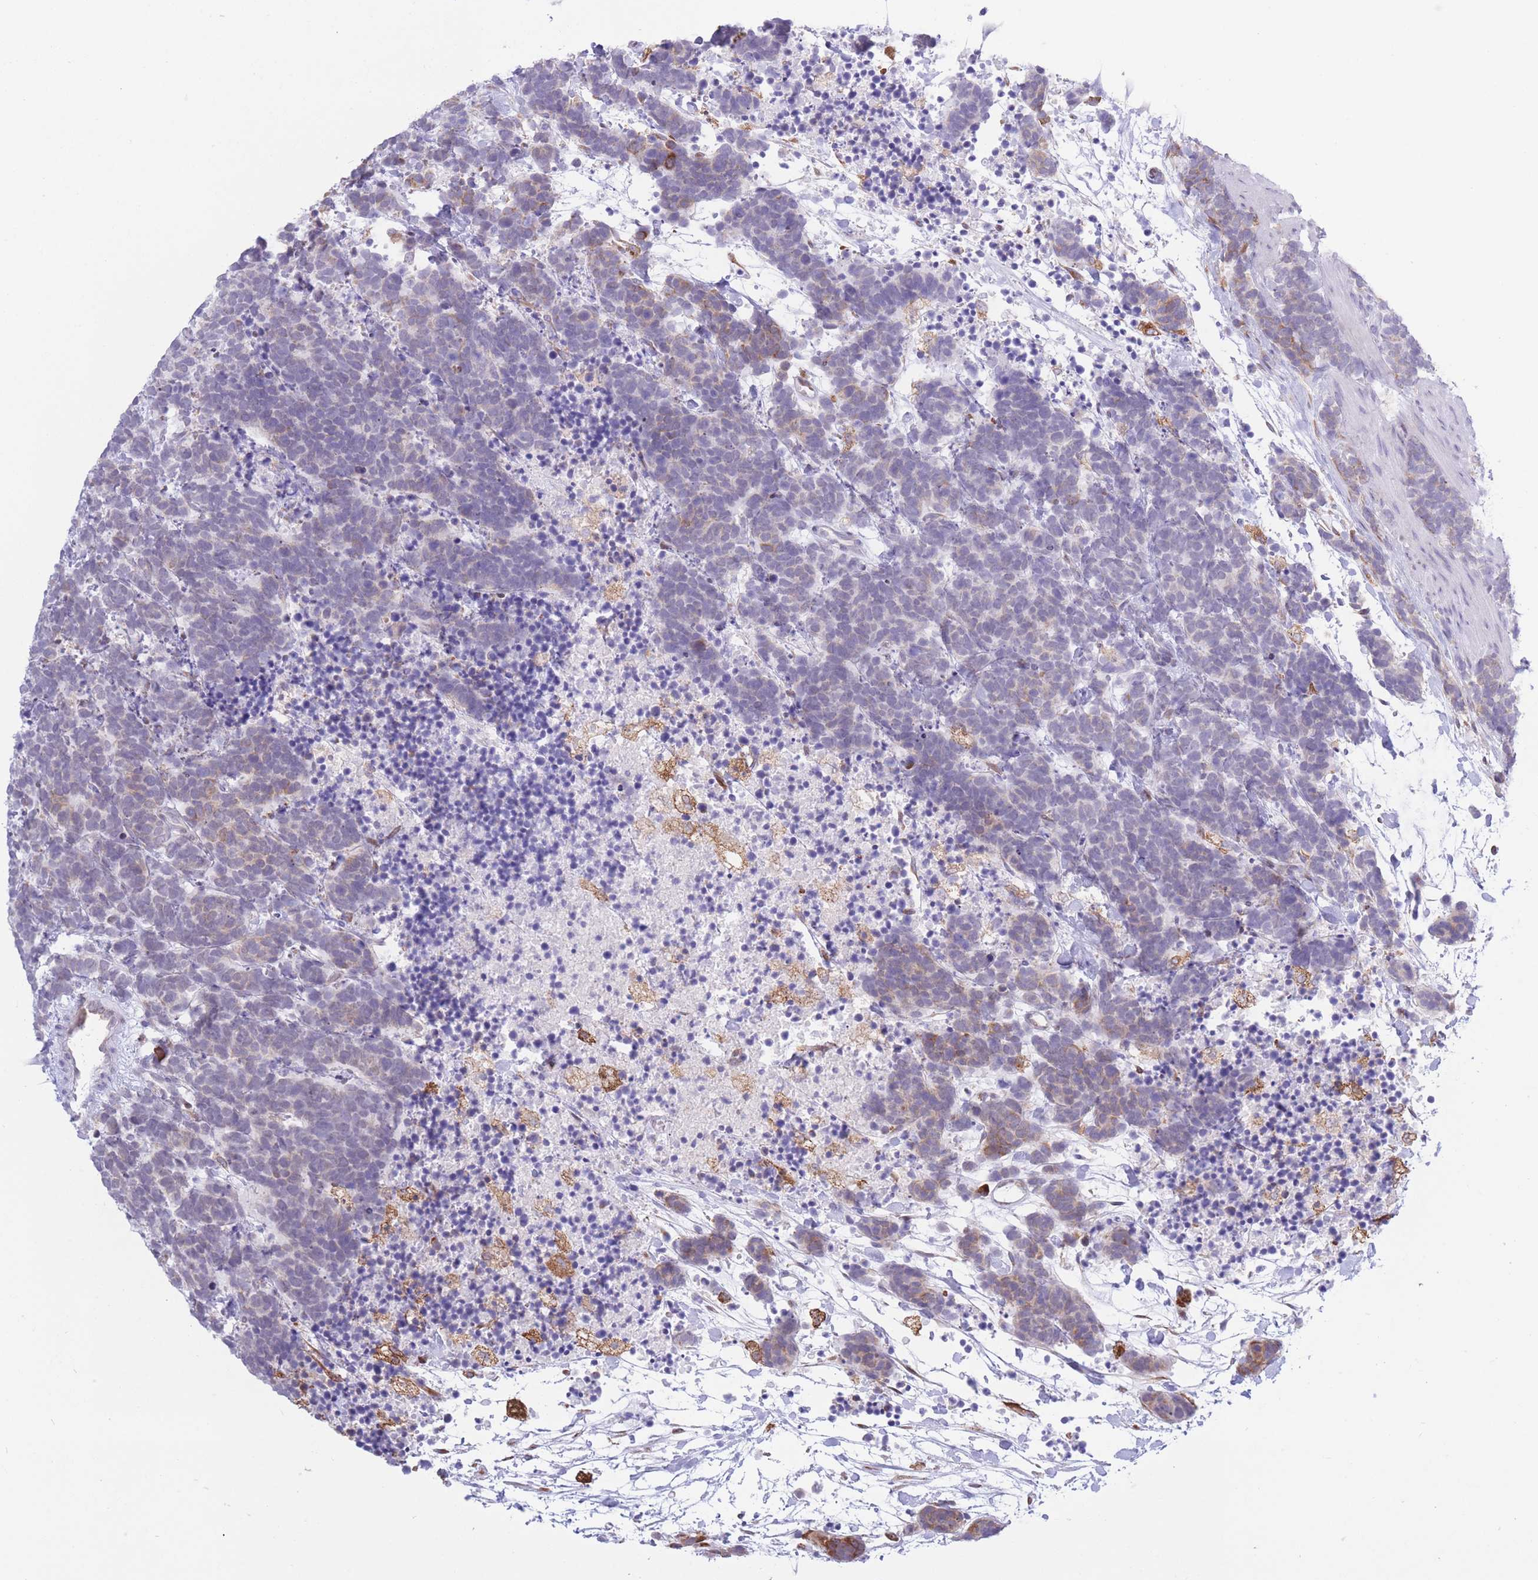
{"staining": {"intensity": "weak", "quantity": "25%-75%", "location": "cytoplasmic/membranous"}, "tissue": "carcinoid", "cell_type": "Tumor cells", "image_type": "cancer", "snomed": [{"axis": "morphology", "description": "Carcinoma, NOS"}, {"axis": "morphology", "description": "Carcinoid, malignant, NOS"}, {"axis": "topography", "description": "Prostate"}], "caption": "This is an image of immunohistochemistry staining of carcinoid, which shows weak expression in the cytoplasmic/membranous of tumor cells.", "gene": "MYDGF", "patient": {"sex": "male", "age": 57}}